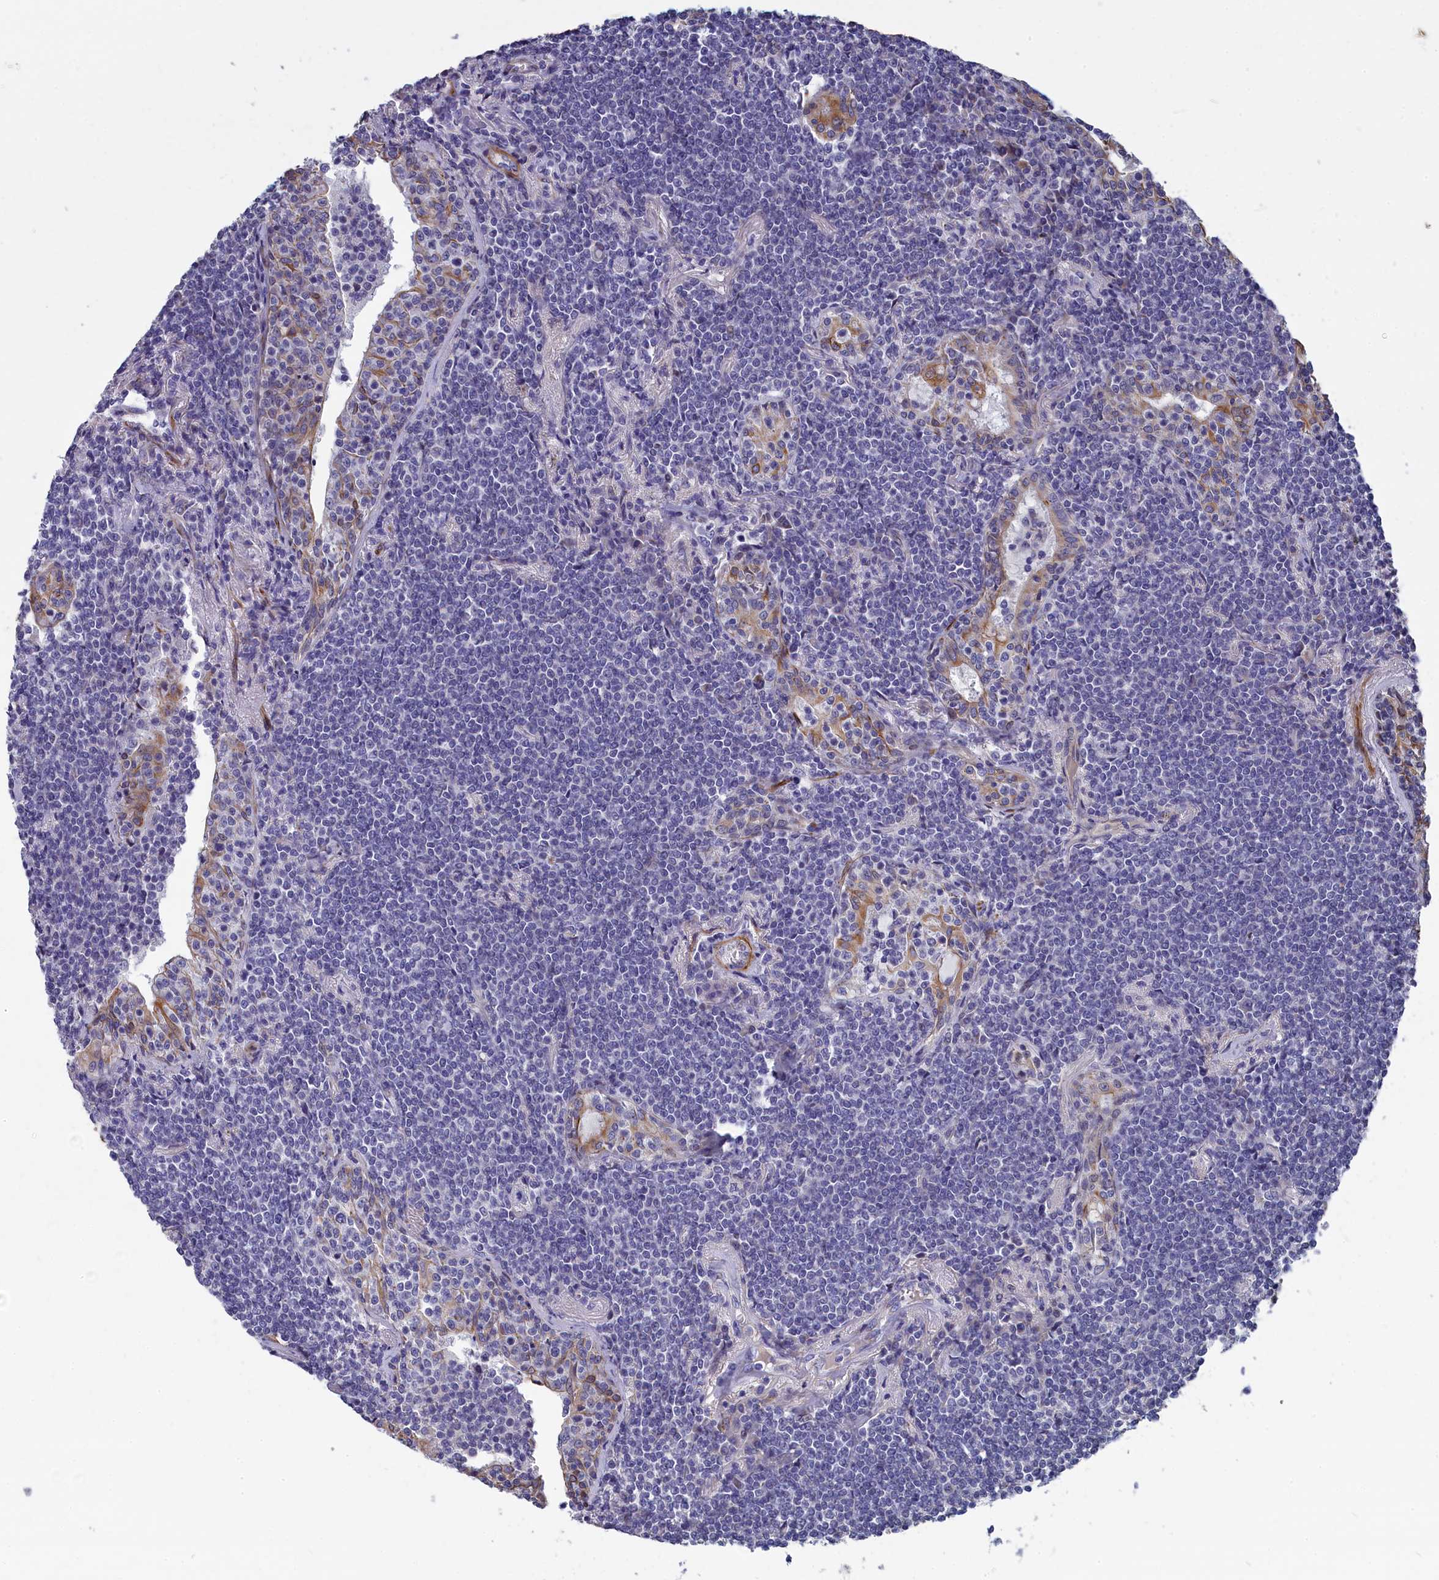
{"staining": {"intensity": "negative", "quantity": "none", "location": "none"}, "tissue": "lymphoma", "cell_type": "Tumor cells", "image_type": "cancer", "snomed": [{"axis": "morphology", "description": "Malignant lymphoma, non-Hodgkin's type, Low grade"}, {"axis": "topography", "description": "Lung"}], "caption": "The photomicrograph exhibits no staining of tumor cells in malignant lymphoma, non-Hodgkin's type (low-grade). (DAB immunohistochemistry with hematoxylin counter stain).", "gene": "TUBGCP4", "patient": {"sex": "female", "age": 71}}